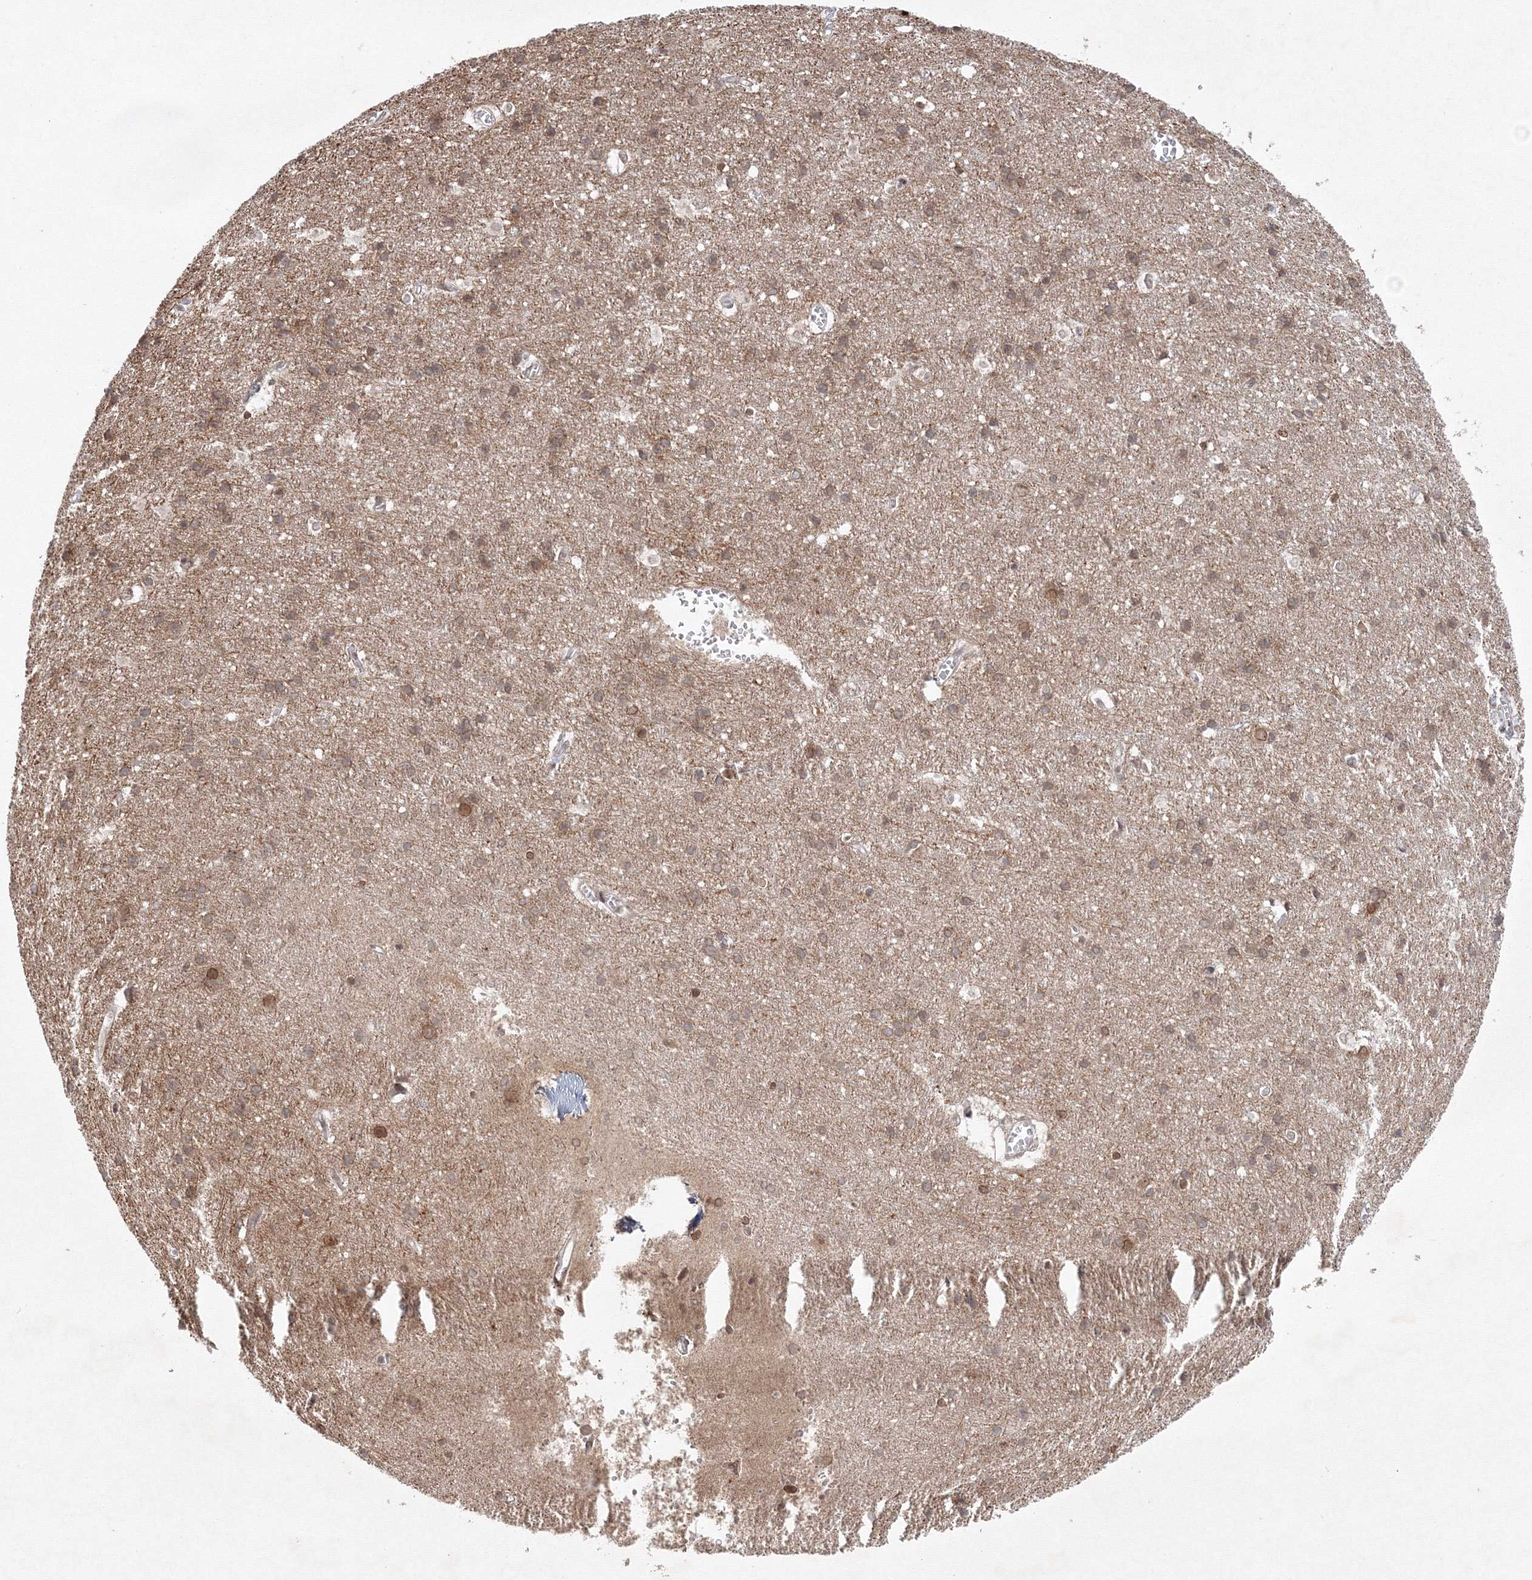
{"staining": {"intensity": "negative", "quantity": "none", "location": "none"}, "tissue": "cerebral cortex", "cell_type": "Endothelial cells", "image_type": "normal", "snomed": [{"axis": "morphology", "description": "Normal tissue, NOS"}, {"axis": "topography", "description": "Cerebral cortex"}], "caption": "This is an immunohistochemistry (IHC) micrograph of unremarkable cerebral cortex. There is no staining in endothelial cells.", "gene": "KIF4A", "patient": {"sex": "male", "age": 54}}